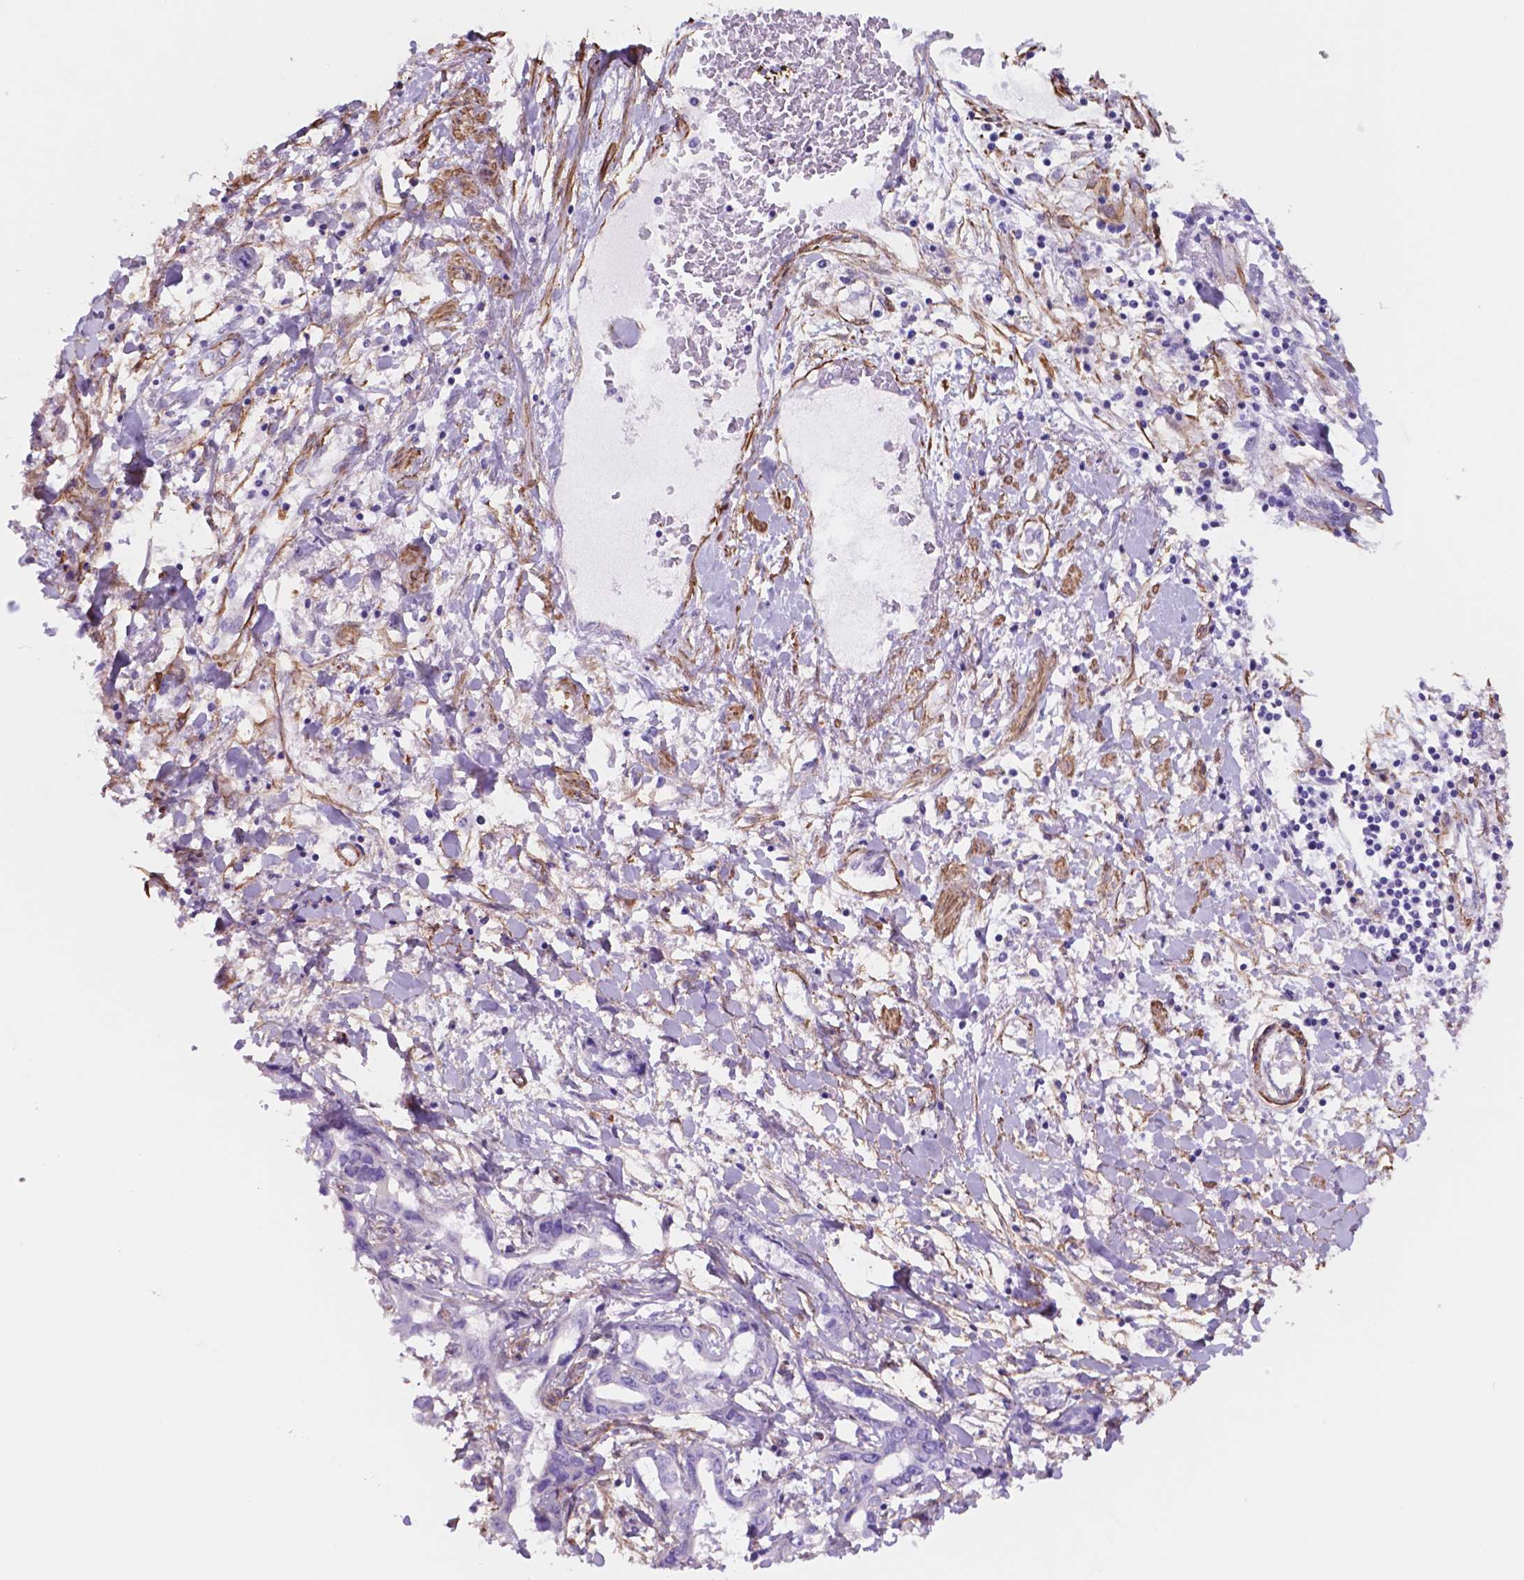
{"staining": {"intensity": "negative", "quantity": "none", "location": "none"}, "tissue": "liver cancer", "cell_type": "Tumor cells", "image_type": "cancer", "snomed": [{"axis": "morphology", "description": "Cholangiocarcinoma"}, {"axis": "topography", "description": "Liver"}], "caption": "High magnification brightfield microscopy of cholangiocarcinoma (liver) stained with DAB (3,3'-diaminobenzidine) (brown) and counterstained with hematoxylin (blue): tumor cells show no significant staining.", "gene": "TOR2A", "patient": {"sex": "male", "age": 59}}